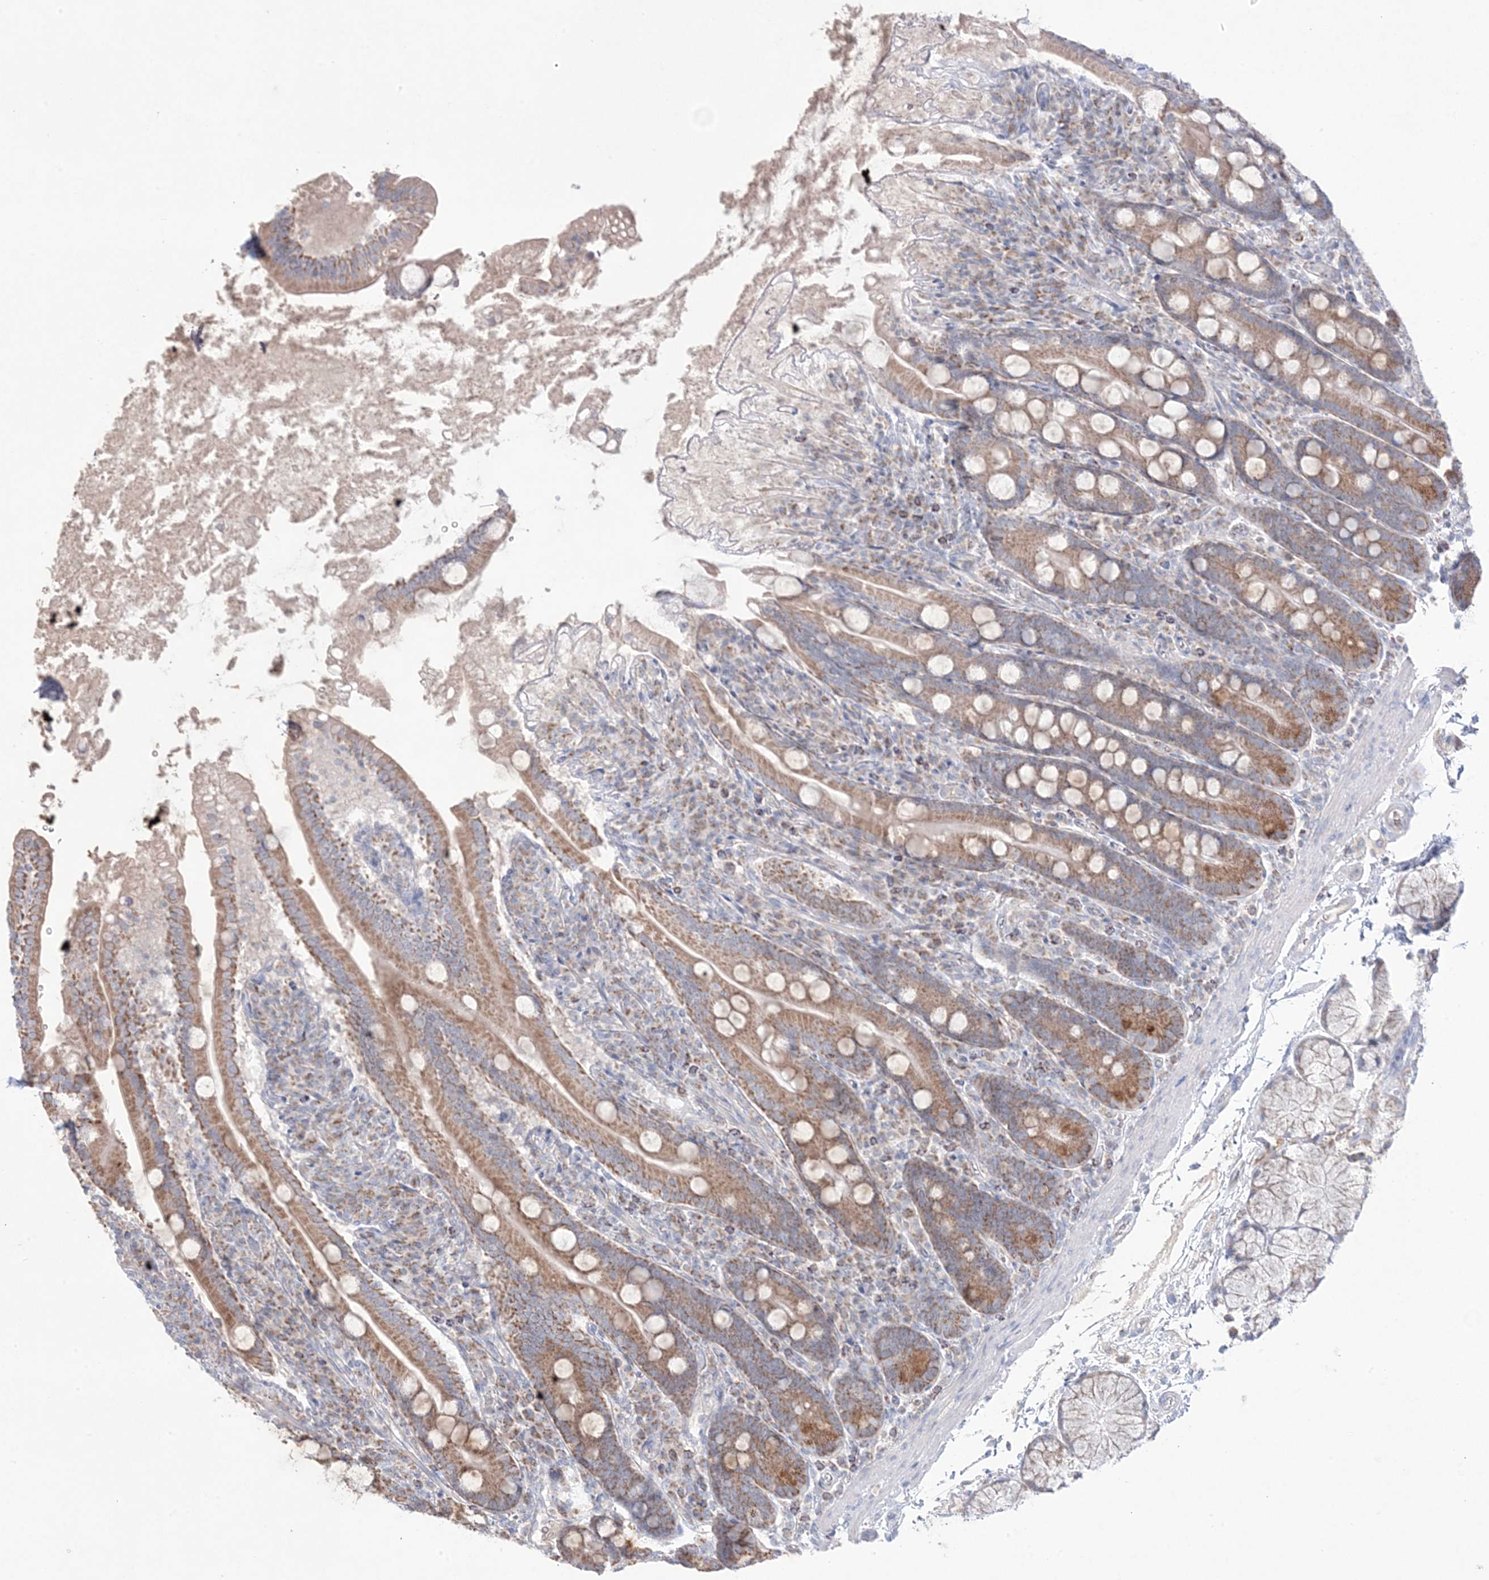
{"staining": {"intensity": "moderate", "quantity": ">75%", "location": "cytoplasmic/membranous"}, "tissue": "duodenum", "cell_type": "Glandular cells", "image_type": "normal", "snomed": [{"axis": "morphology", "description": "Normal tissue, NOS"}, {"axis": "topography", "description": "Duodenum"}], "caption": "The micrograph demonstrates immunohistochemical staining of normal duodenum. There is moderate cytoplasmic/membranous staining is seen in about >75% of glandular cells. (DAB (3,3'-diaminobenzidine) IHC with brightfield microscopy, high magnification).", "gene": "KCTD6", "patient": {"sex": "male", "age": 35}}